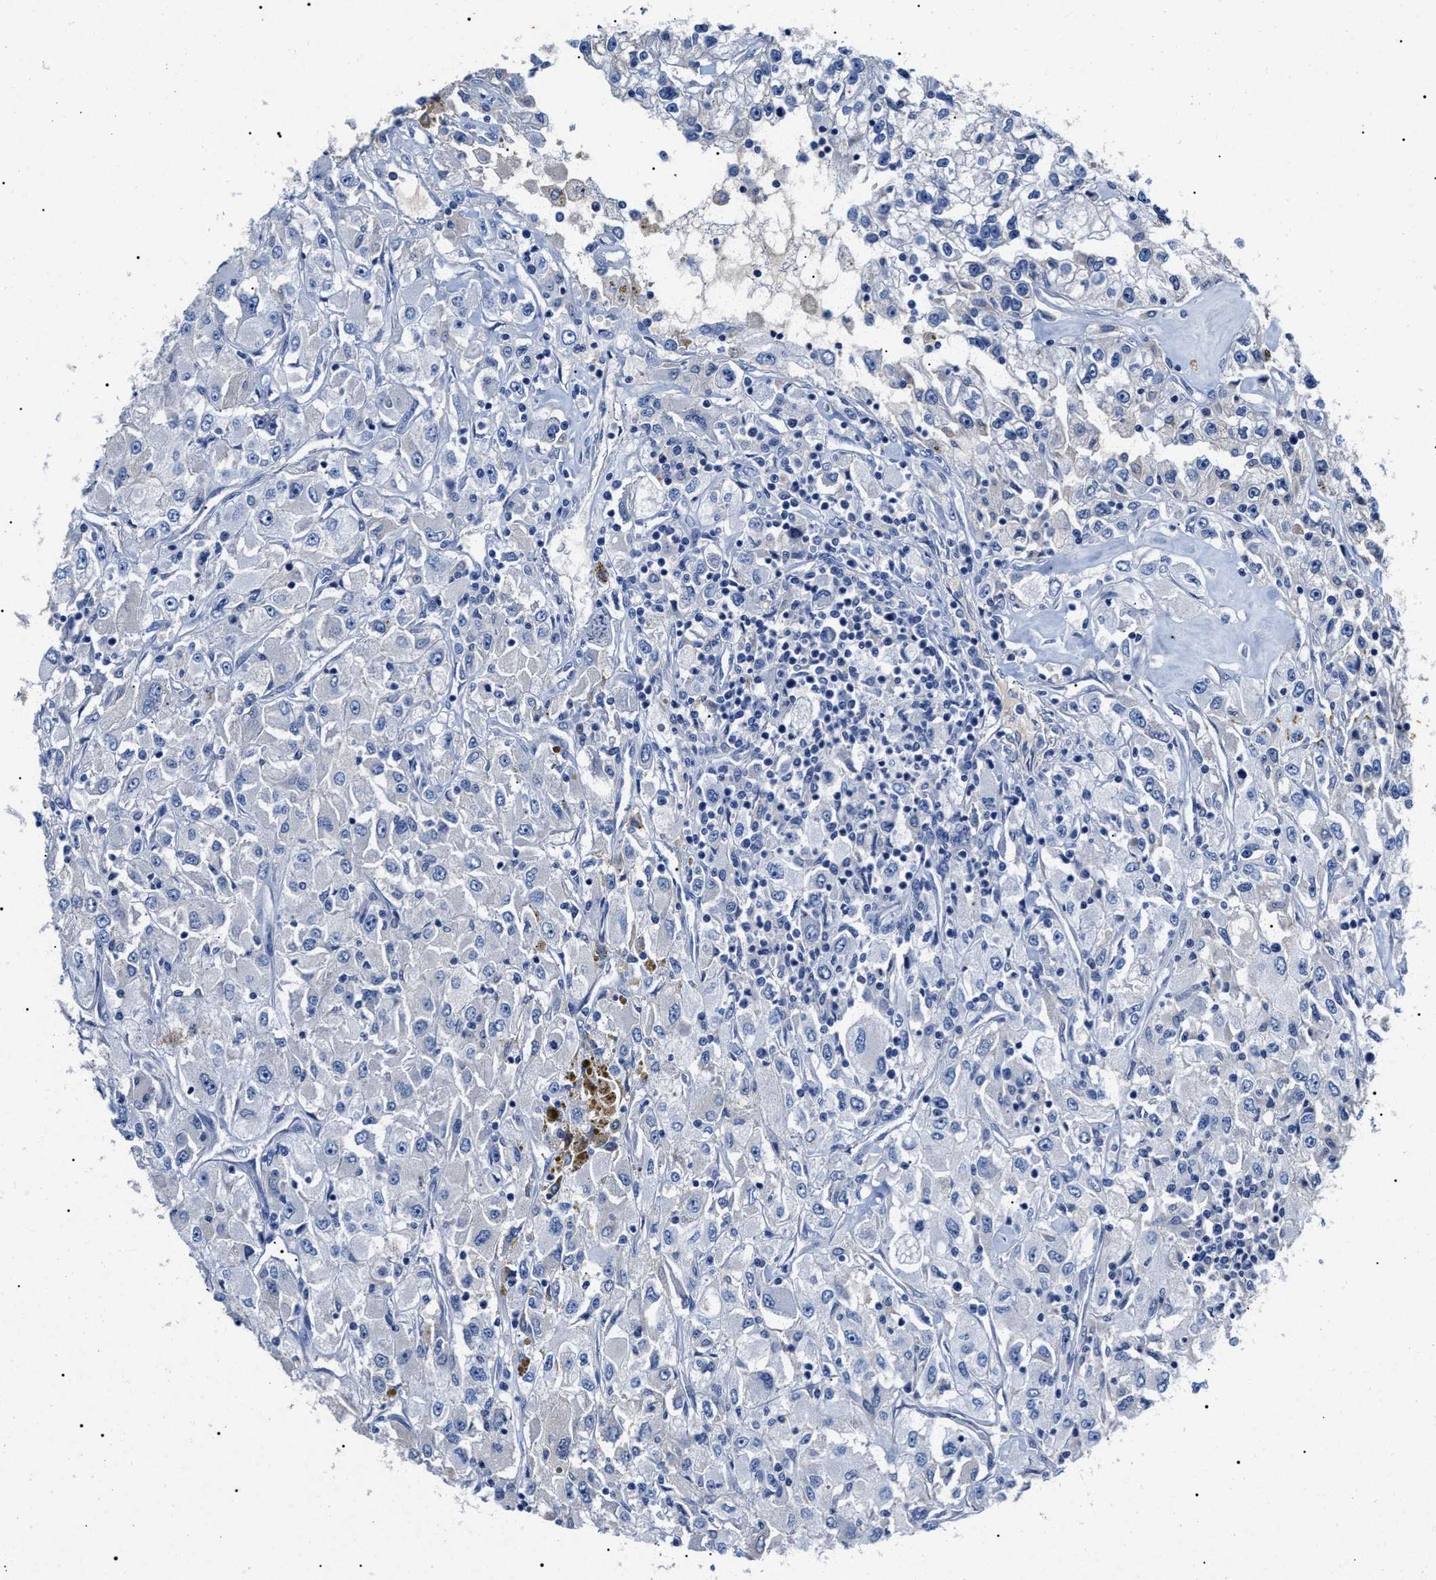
{"staining": {"intensity": "negative", "quantity": "none", "location": "none"}, "tissue": "renal cancer", "cell_type": "Tumor cells", "image_type": "cancer", "snomed": [{"axis": "morphology", "description": "Adenocarcinoma, NOS"}, {"axis": "topography", "description": "Kidney"}], "caption": "An immunohistochemistry micrograph of renal adenocarcinoma is shown. There is no staining in tumor cells of renal adenocarcinoma.", "gene": "LRRC8E", "patient": {"sex": "female", "age": 52}}